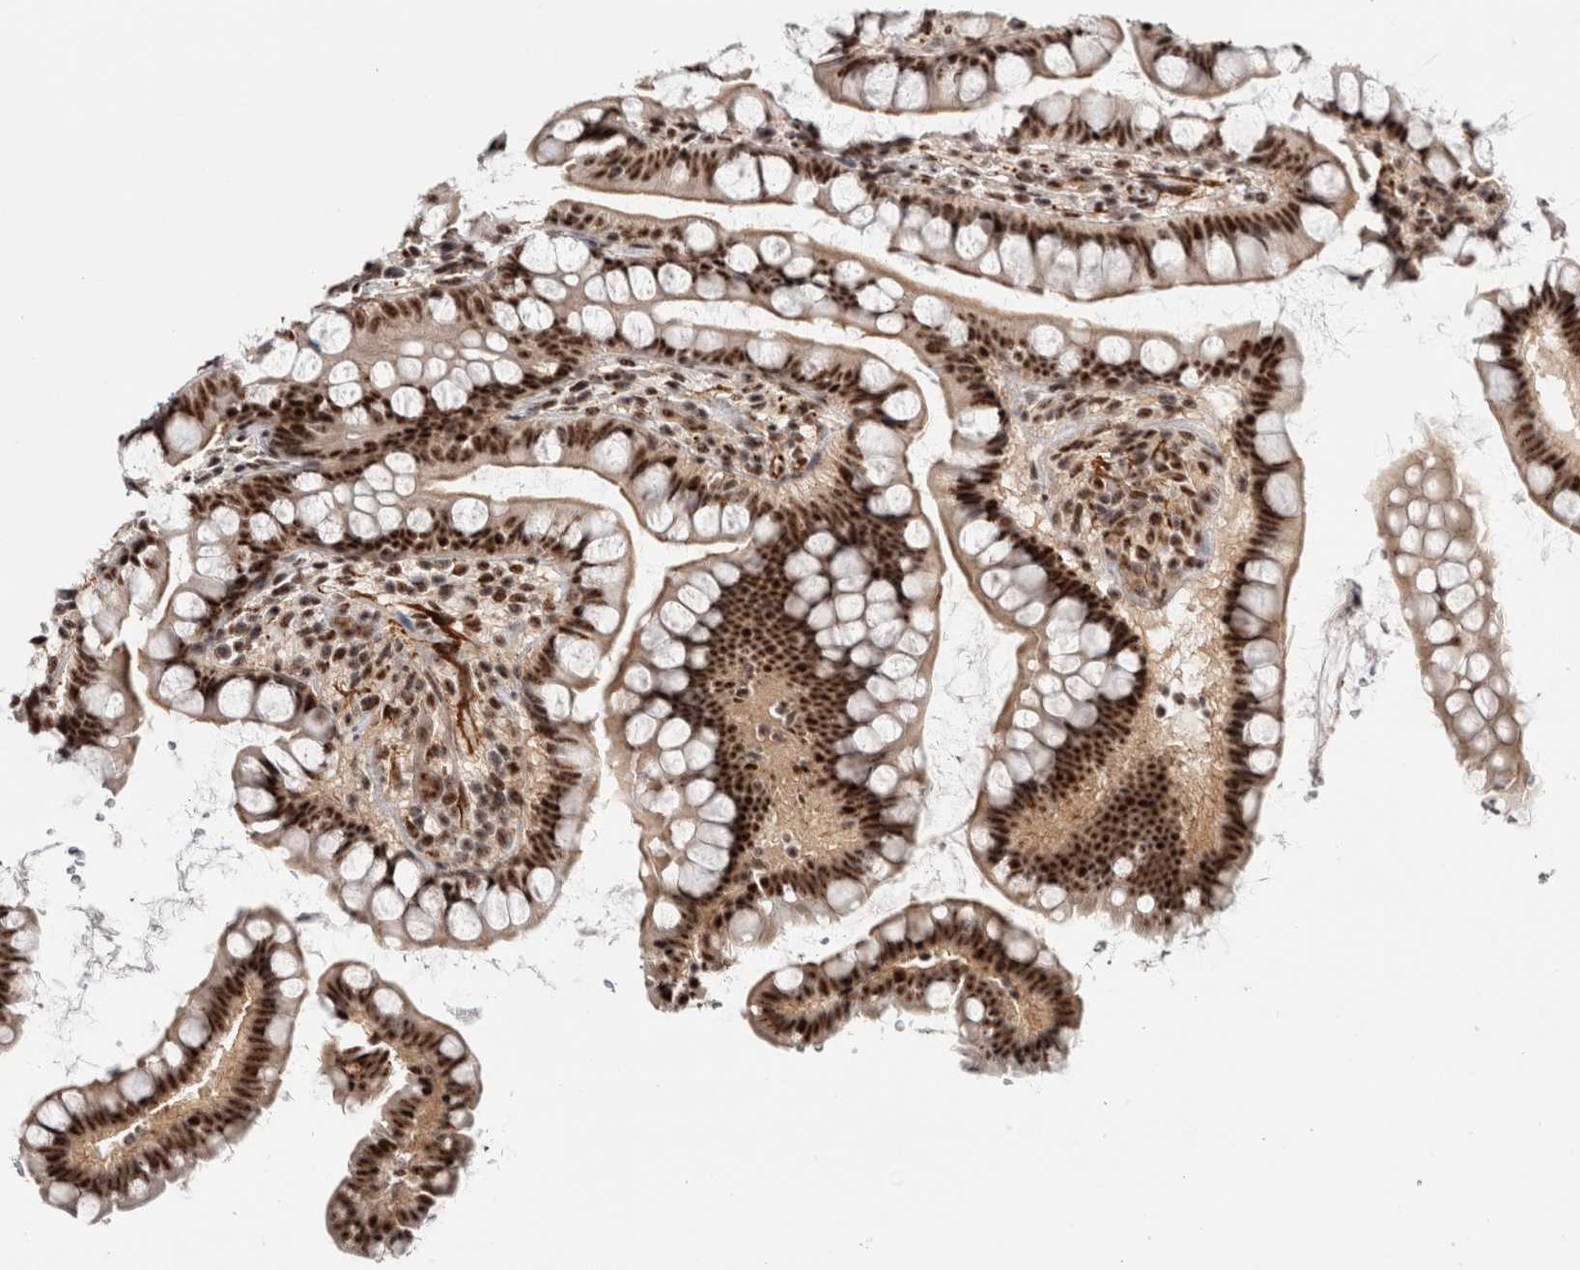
{"staining": {"intensity": "strong", "quantity": ">75%", "location": "nuclear"}, "tissue": "small intestine", "cell_type": "Glandular cells", "image_type": "normal", "snomed": [{"axis": "morphology", "description": "Normal tissue, NOS"}, {"axis": "topography", "description": "Smooth muscle"}, {"axis": "topography", "description": "Small intestine"}], "caption": "Strong nuclear positivity is seen in about >75% of glandular cells in unremarkable small intestine.", "gene": "MKNK1", "patient": {"sex": "female", "age": 84}}